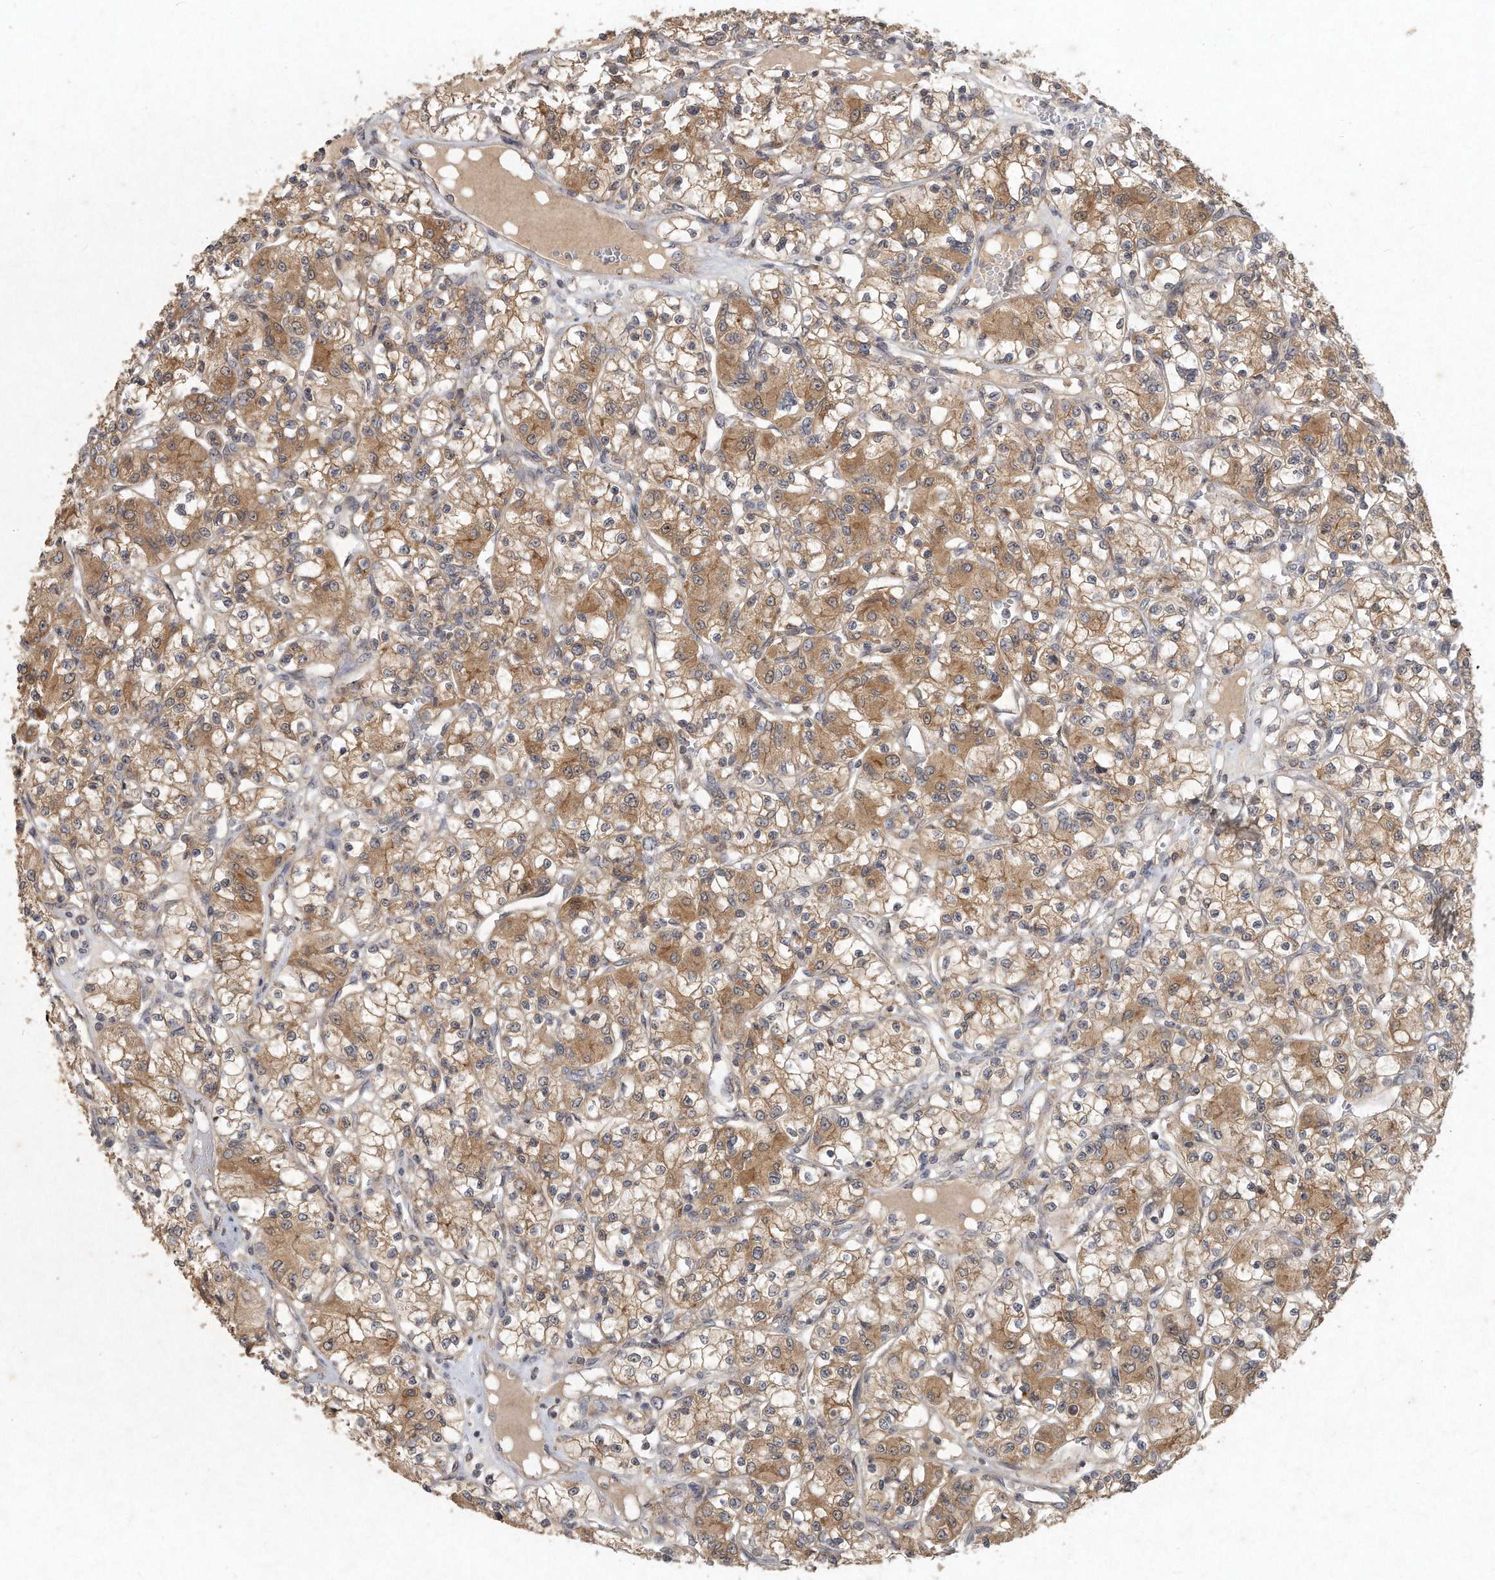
{"staining": {"intensity": "moderate", "quantity": ">75%", "location": "cytoplasmic/membranous"}, "tissue": "renal cancer", "cell_type": "Tumor cells", "image_type": "cancer", "snomed": [{"axis": "morphology", "description": "Adenocarcinoma, NOS"}, {"axis": "topography", "description": "Kidney"}], "caption": "Renal adenocarcinoma stained with a brown dye displays moderate cytoplasmic/membranous positive expression in about >75% of tumor cells.", "gene": "LGALS8", "patient": {"sex": "female", "age": 59}}